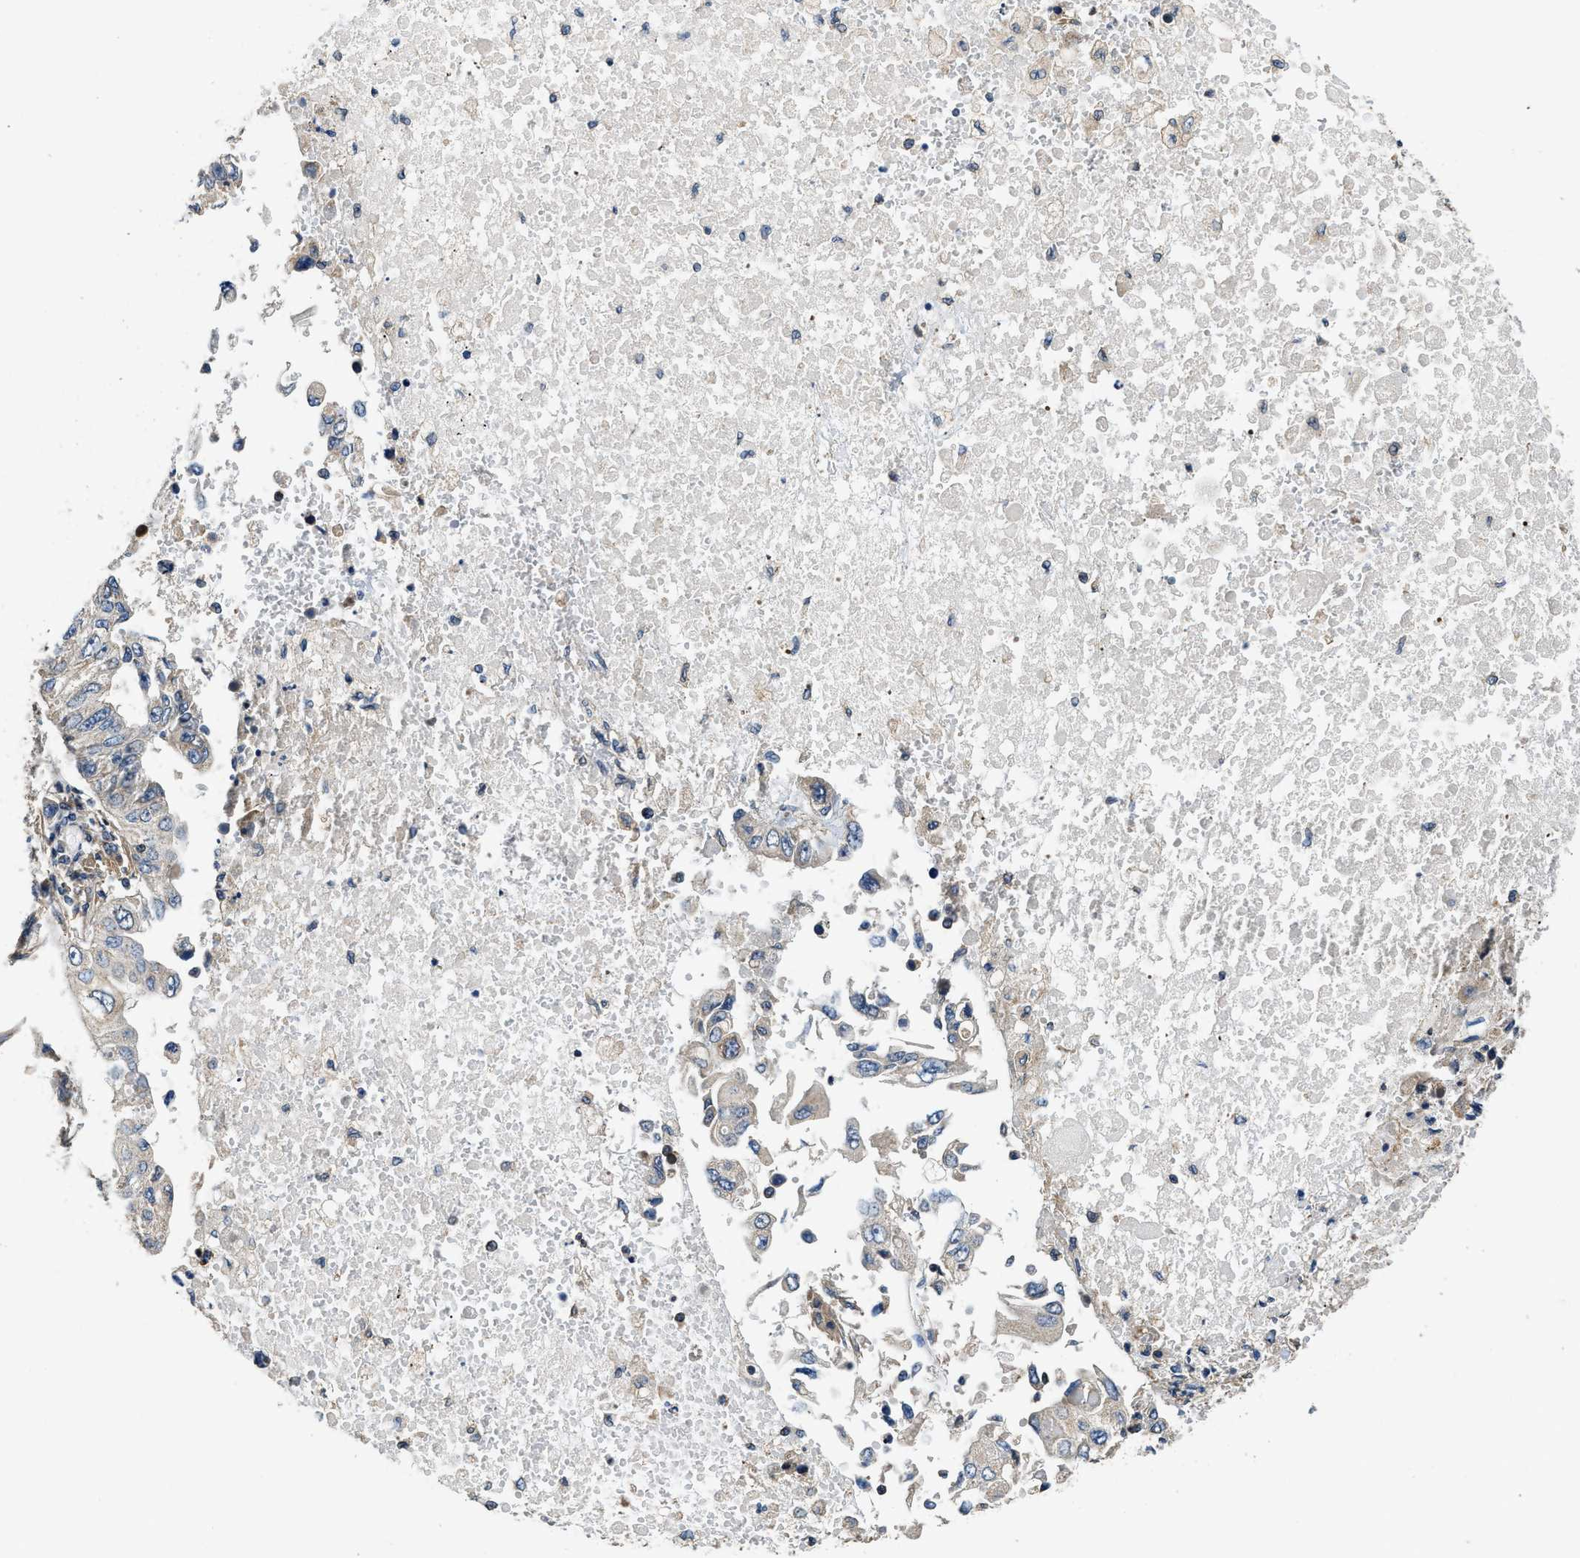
{"staining": {"intensity": "negative", "quantity": "none", "location": "none"}, "tissue": "lung cancer", "cell_type": "Tumor cells", "image_type": "cancer", "snomed": [{"axis": "morphology", "description": "Adenocarcinoma, NOS"}, {"axis": "topography", "description": "Lung"}], "caption": "A high-resolution micrograph shows IHC staining of lung cancer, which shows no significant positivity in tumor cells. The staining is performed using DAB (3,3'-diaminobenzidine) brown chromogen with nuclei counter-stained in using hematoxylin.", "gene": "SSH2", "patient": {"sex": "male", "age": 84}}